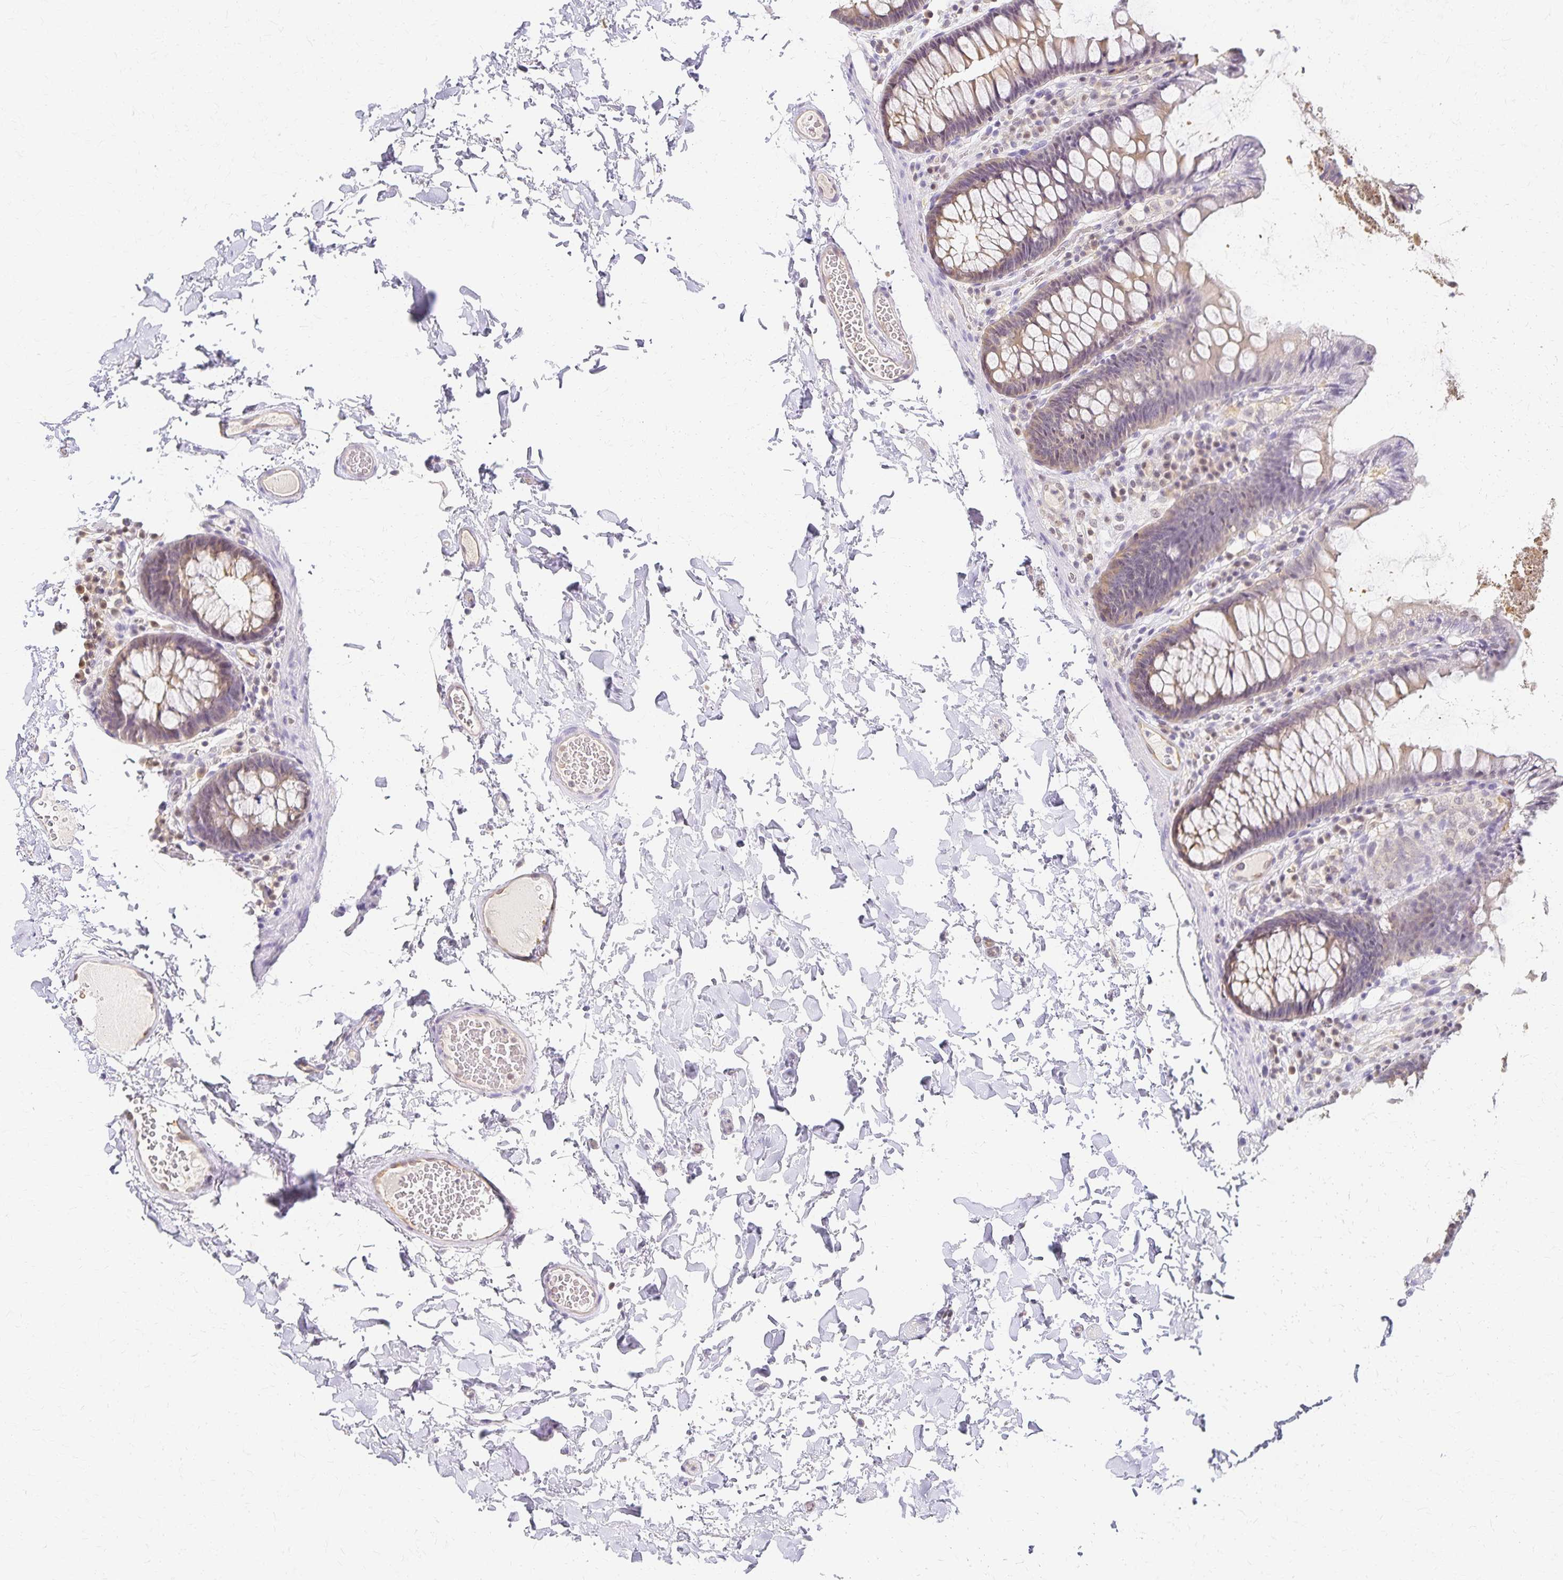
{"staining": {"intensity": "weak", "quantity": "25%-75%", "location": "cytoplasmic/membranous"}, "tissue": "colon", "cell_type": "Endothelial cells", "image_type": "normal", "snomed": [{"axis": "morphology", "description": "Normal tissue, NOS"}, {"axis": "topography", "description": "Colon"}, {"axis": "topography", "description": "Peripheral nerve tissue"}], "caption": "Colon was stained to show a protein in brown. There is low levels of weak cytoplasmic/membranous positivity in about 25%-75% of endothelial cells. The protein is shown in brown color, while the nuclei are stained blue.", "gene": "AZGP1", "patient": {"sex": "male", "age": 84}}